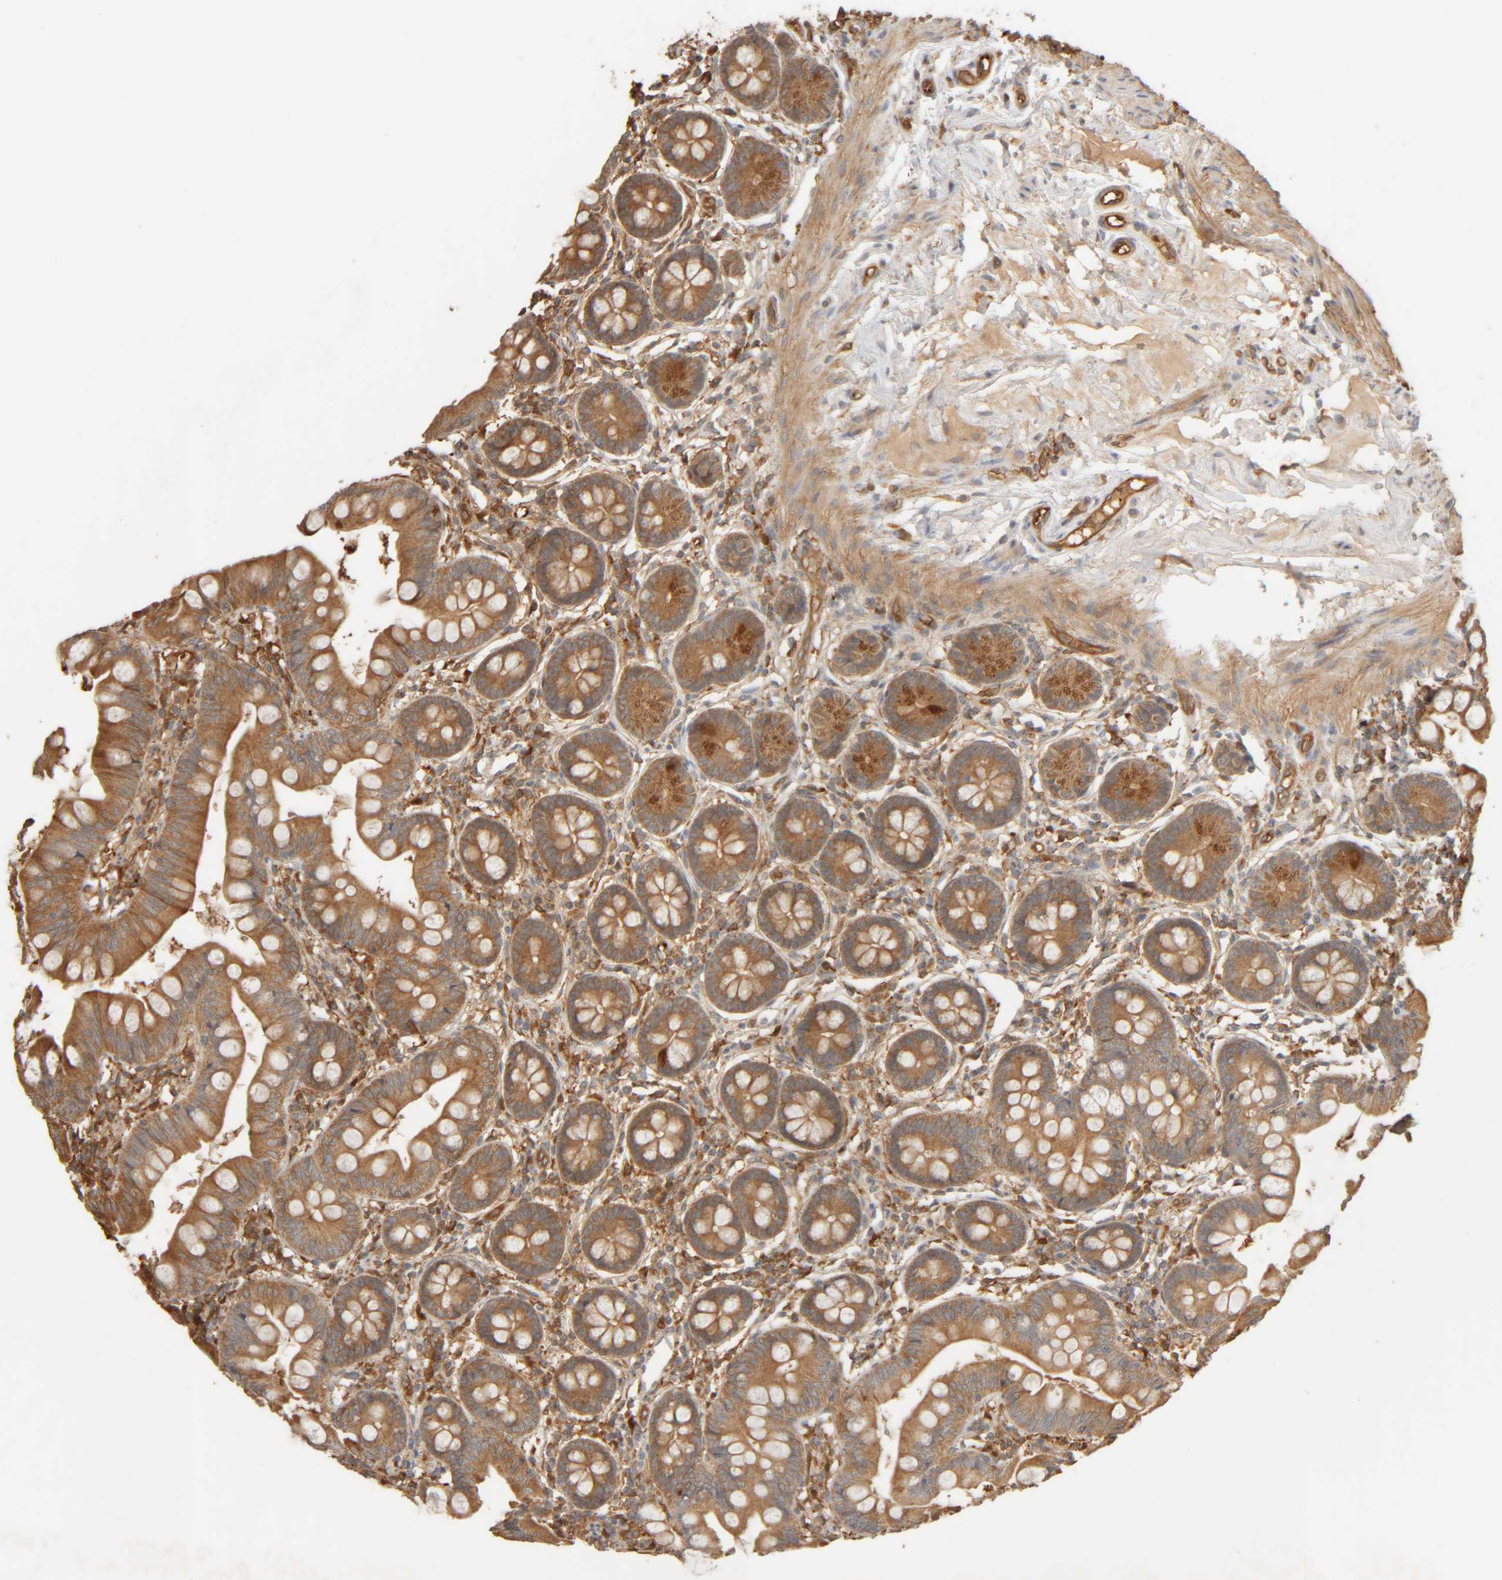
{"staining": {"intensity": "moderate", "quantity": ">75%", "location": "cytoplasmic/membranous"}, "tissue": "small intestine", "cell_type": "Glandular cells", "image_type": "normal", "snomed": [{"axis": "morphology", "description": "Normal tissue, NOS"}, {"axis": "topography", "description": "Small intestine"}], "caption": "Glandular cells display medium levels of moderate cytoplasmic/membranous positivity in about >75% of cells in unremarkable human small intestine. (brown staining indicates protein expression, while blue staining denotes nuclei).", "gene": "TMEM192", "patient": {"sex": "male", "age": 7}}